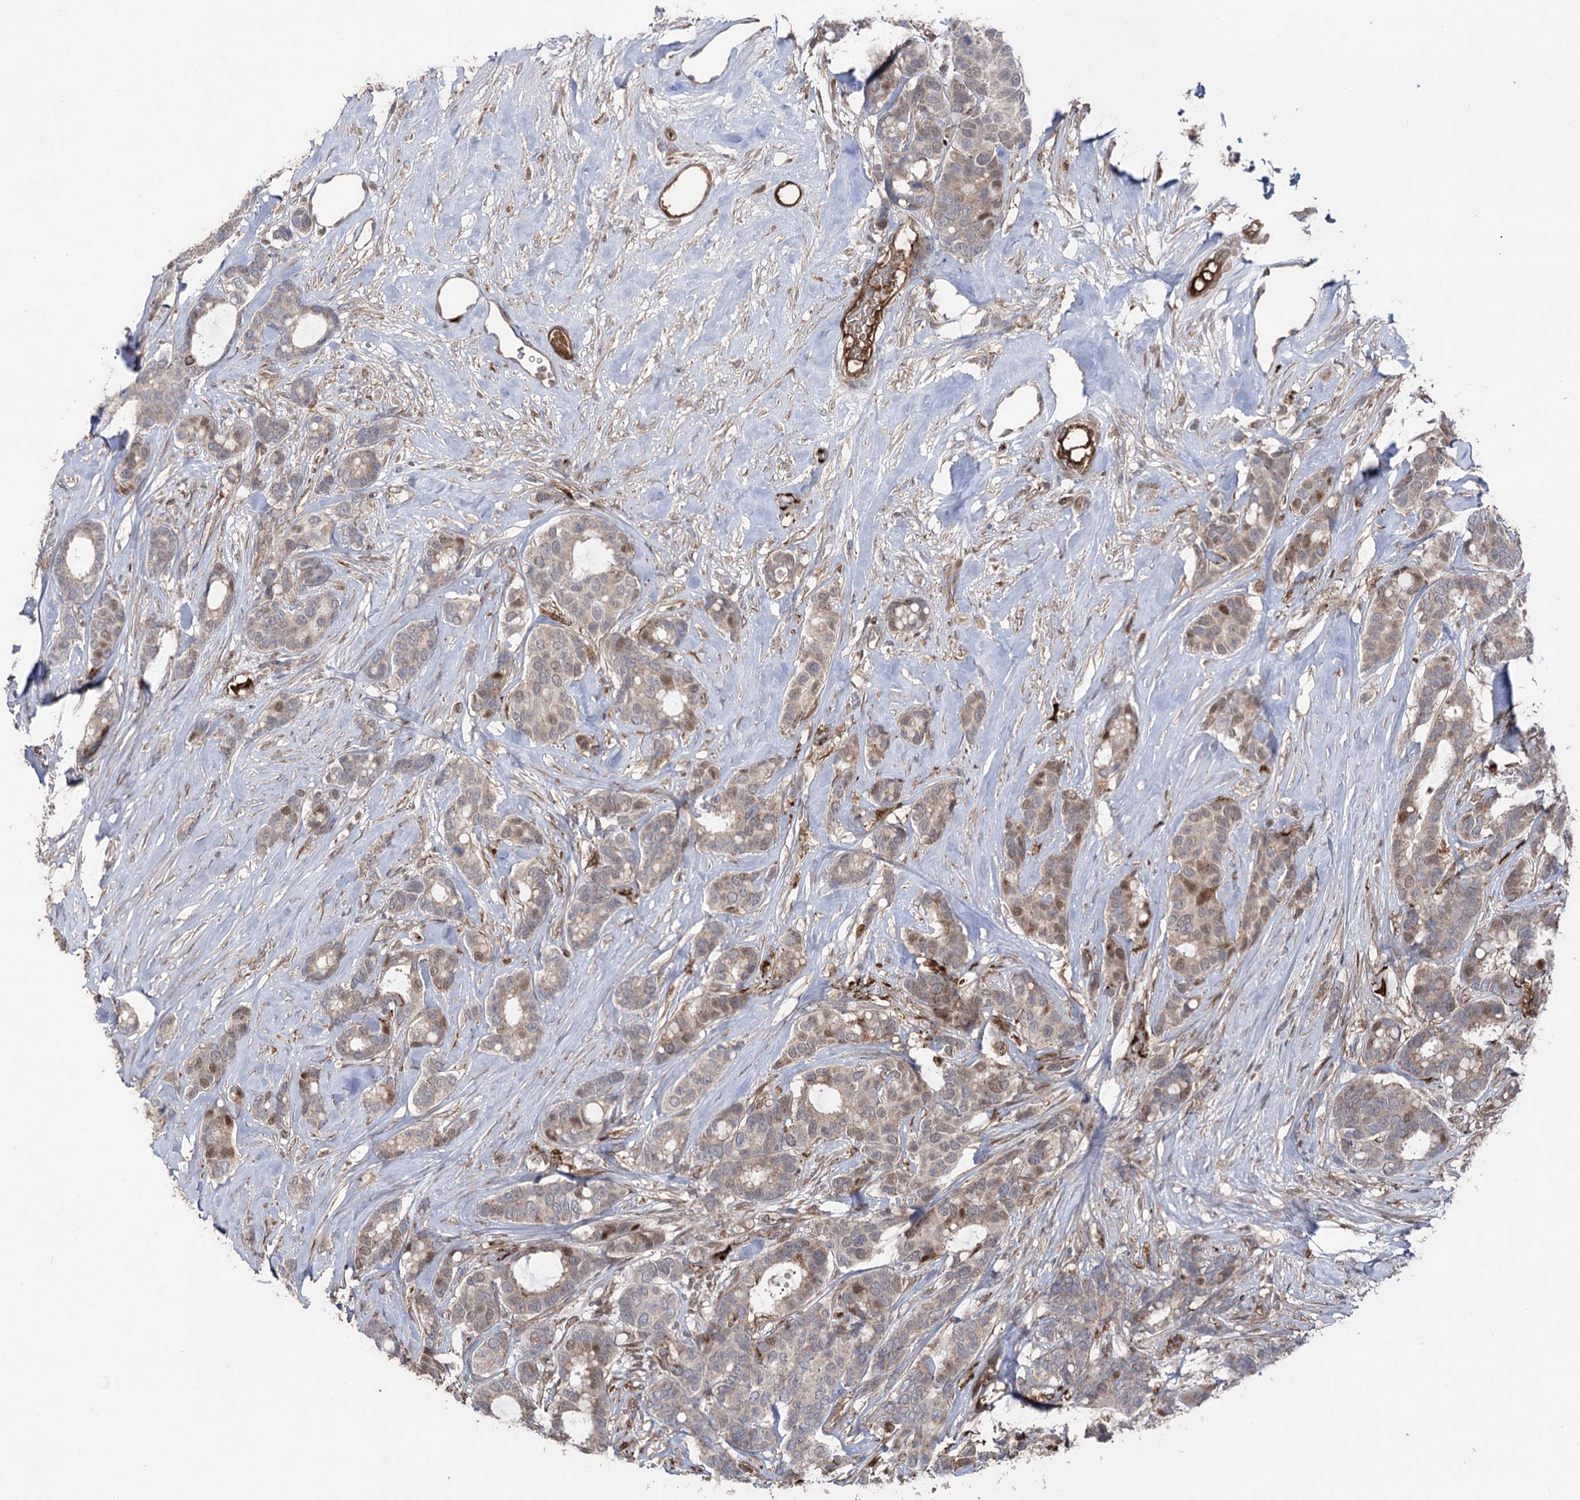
{"staining": {"intensity": "moderate", "quantity": "<25%", "location": "cytoplasmic/membranous,nuclear"}, "tissue": "breast cancer", "cell_type": "Tumor cells", "image_type": "cancer", "snomed": [{"axis": "morphology", "description": "Duct carcinoma"}, {"axis": "topography", "description": "Breast"}], "caption": "Breast cancer (intraductal carcinoma) stained with a brown dye exhibits moderate cytoplasmic/membranous and nuclear positive positivity in about <25% of tumor cells.", "gene": "OTUD1", "patient": {"sex": "female", "age": 87}}